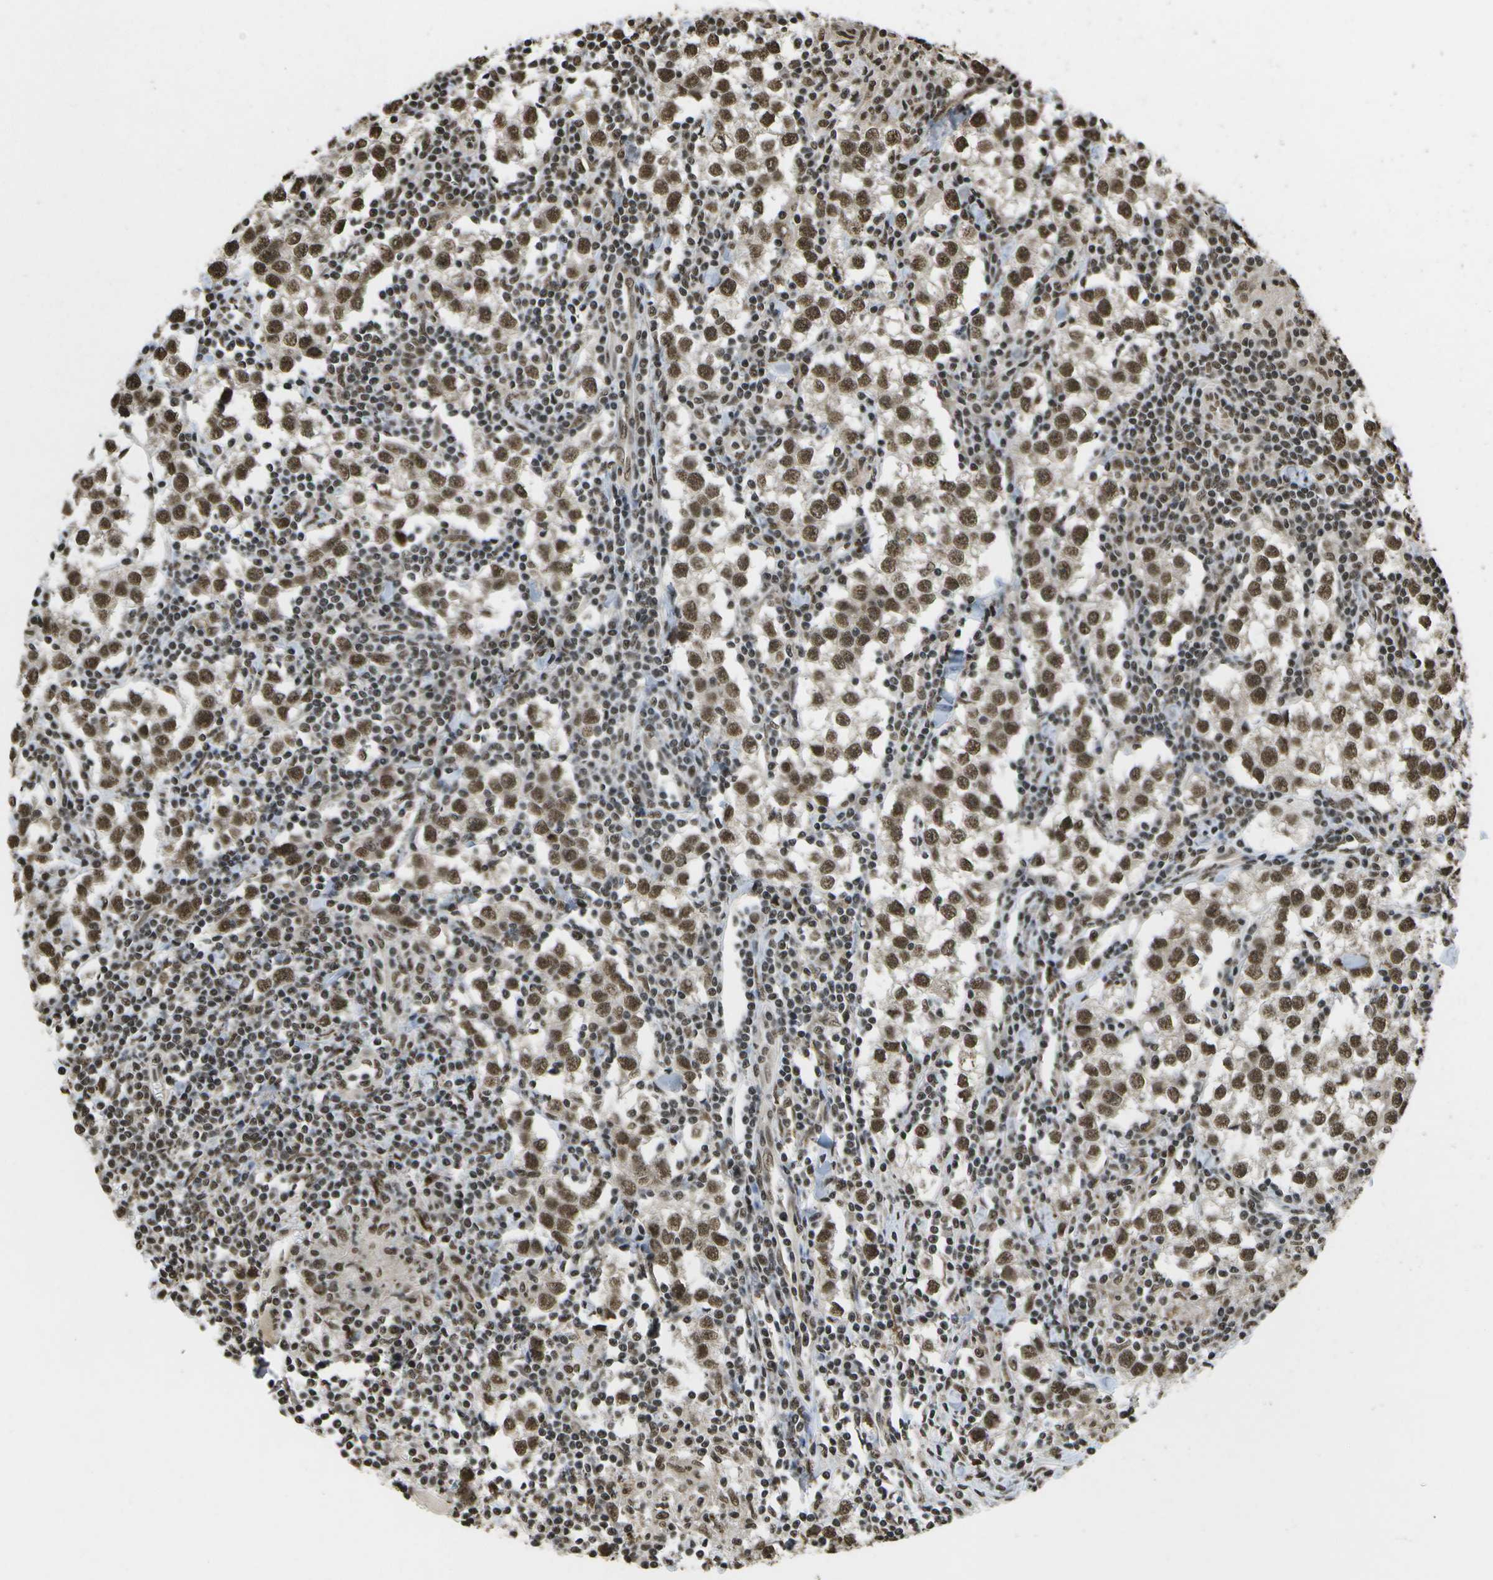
{"staining": {"intensity": "strong", "quantity": ">75%", "location": "nuclear"}, "tissue": "testis cancer", "cell_type": "Tumor cells", "image_type": "cancer", "snomed": [{"axis": "morphology", "description": "Seminoma, NOS"}, {"axis": "morphology", "description": "Carcinoma, Embryonal, NOS"}, {"axis": "topography", "description": "Testis"}], "caption": "Protein staining exhibits strong nuclear positivity in approximately >75% of tumor cells in testis cancer (seminoma). (DAB (3,3'-diaminobenzidine) IHC with brightfield microscopy, high magnification).", "gene": "SPEN", "patient": {"sex": "male", "age": 36}}